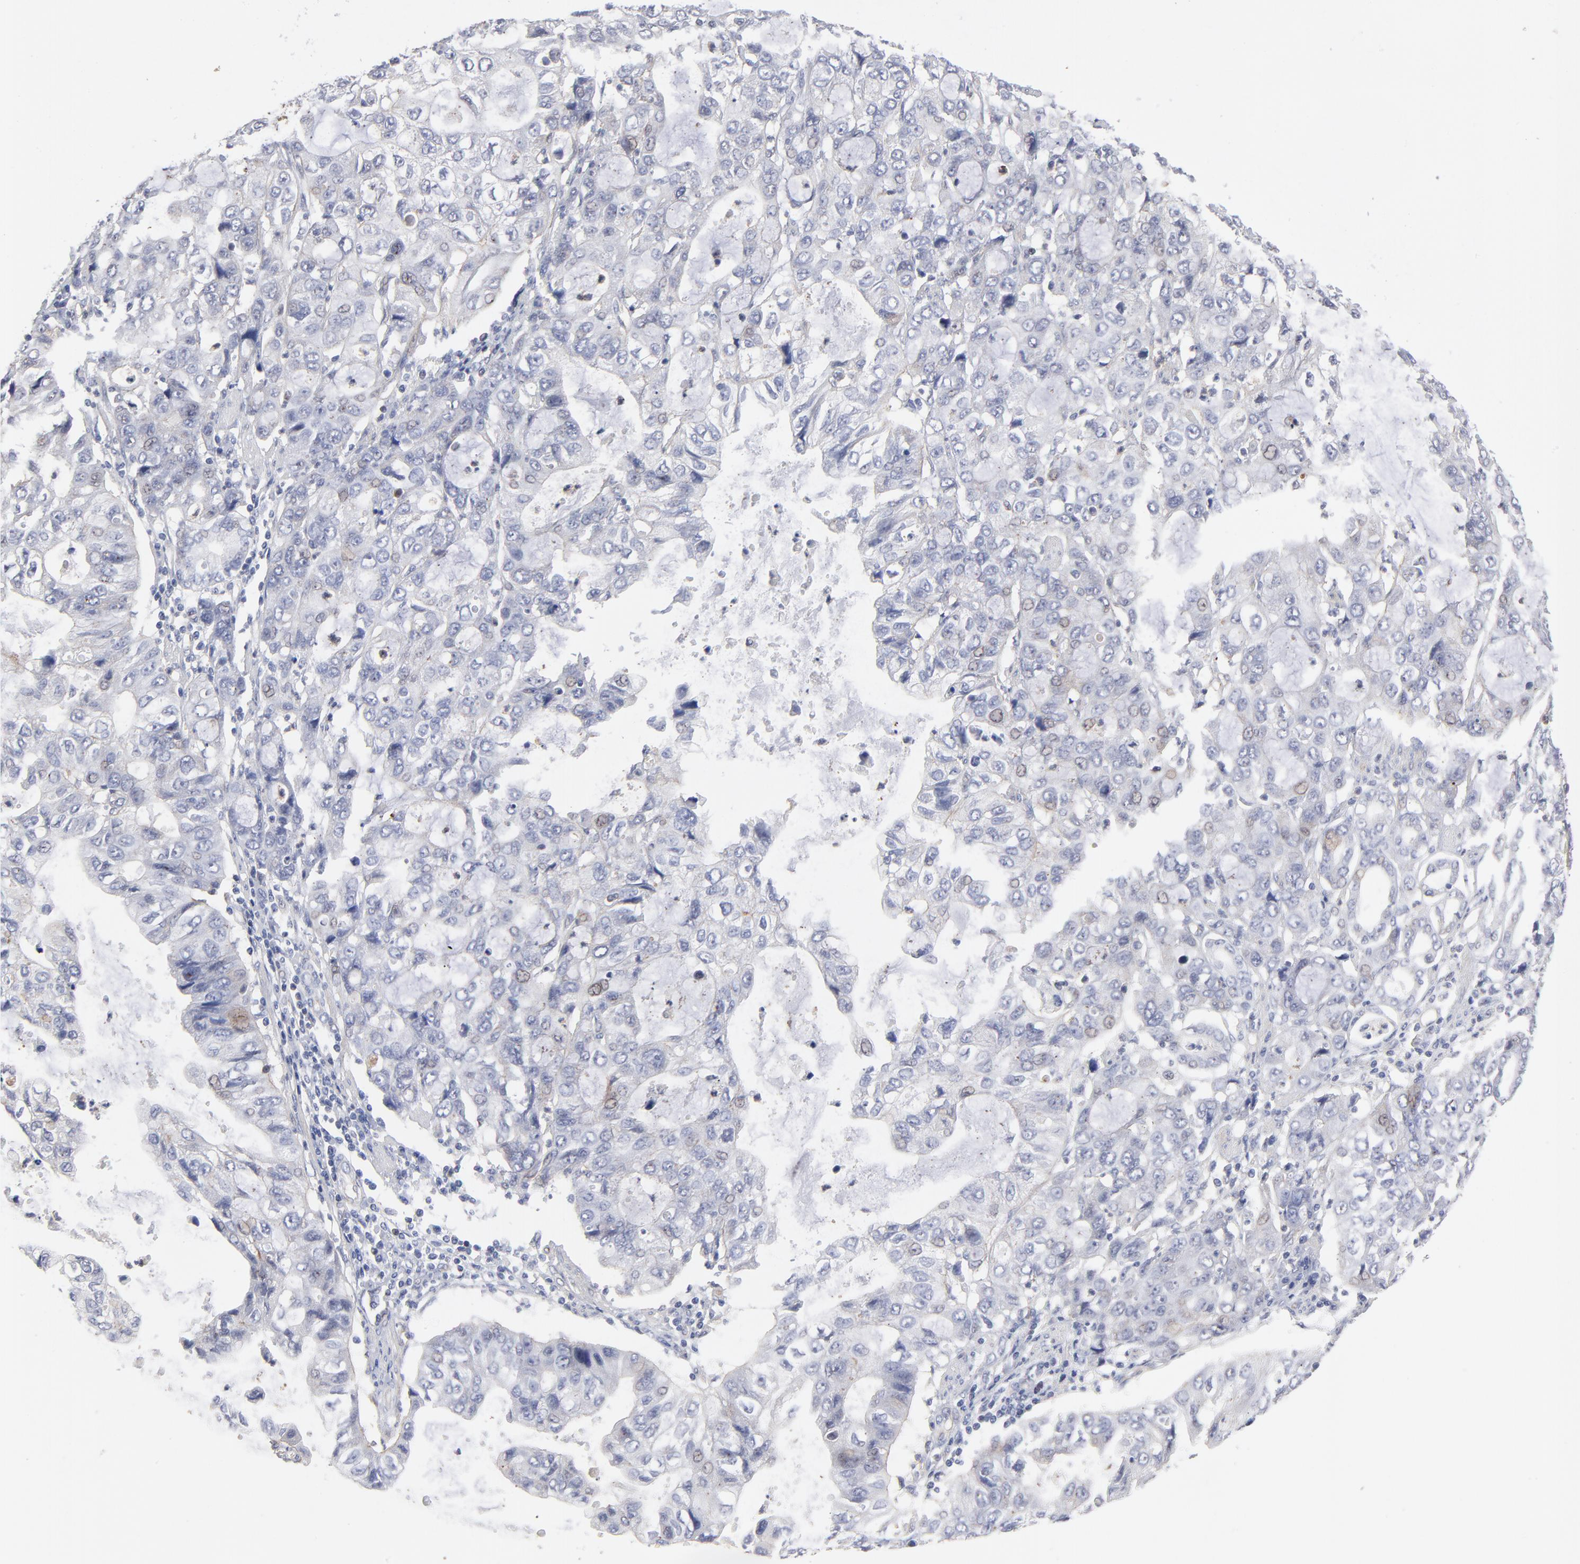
{"staining": {"intensity": "negative", "quantity": "none", "location": "none"}, "tissue": "stomach cancer", "cell_type": "Tumor cells", "image_type": "cancer", "snomed": [{"axis": "morphology", "description": "Adenocarcinoma, NOS"}, {"axis": "topography", "description": "Stomach, upper"}], "caption": "DAB immunohistochemical staining of human stomach cancer (adenocarcinoma) reveals no significant staining in tumor cells. Nuclei are stained in blue.", "gene": "PXN", "patient": {"sex": "female", "age": 52}}